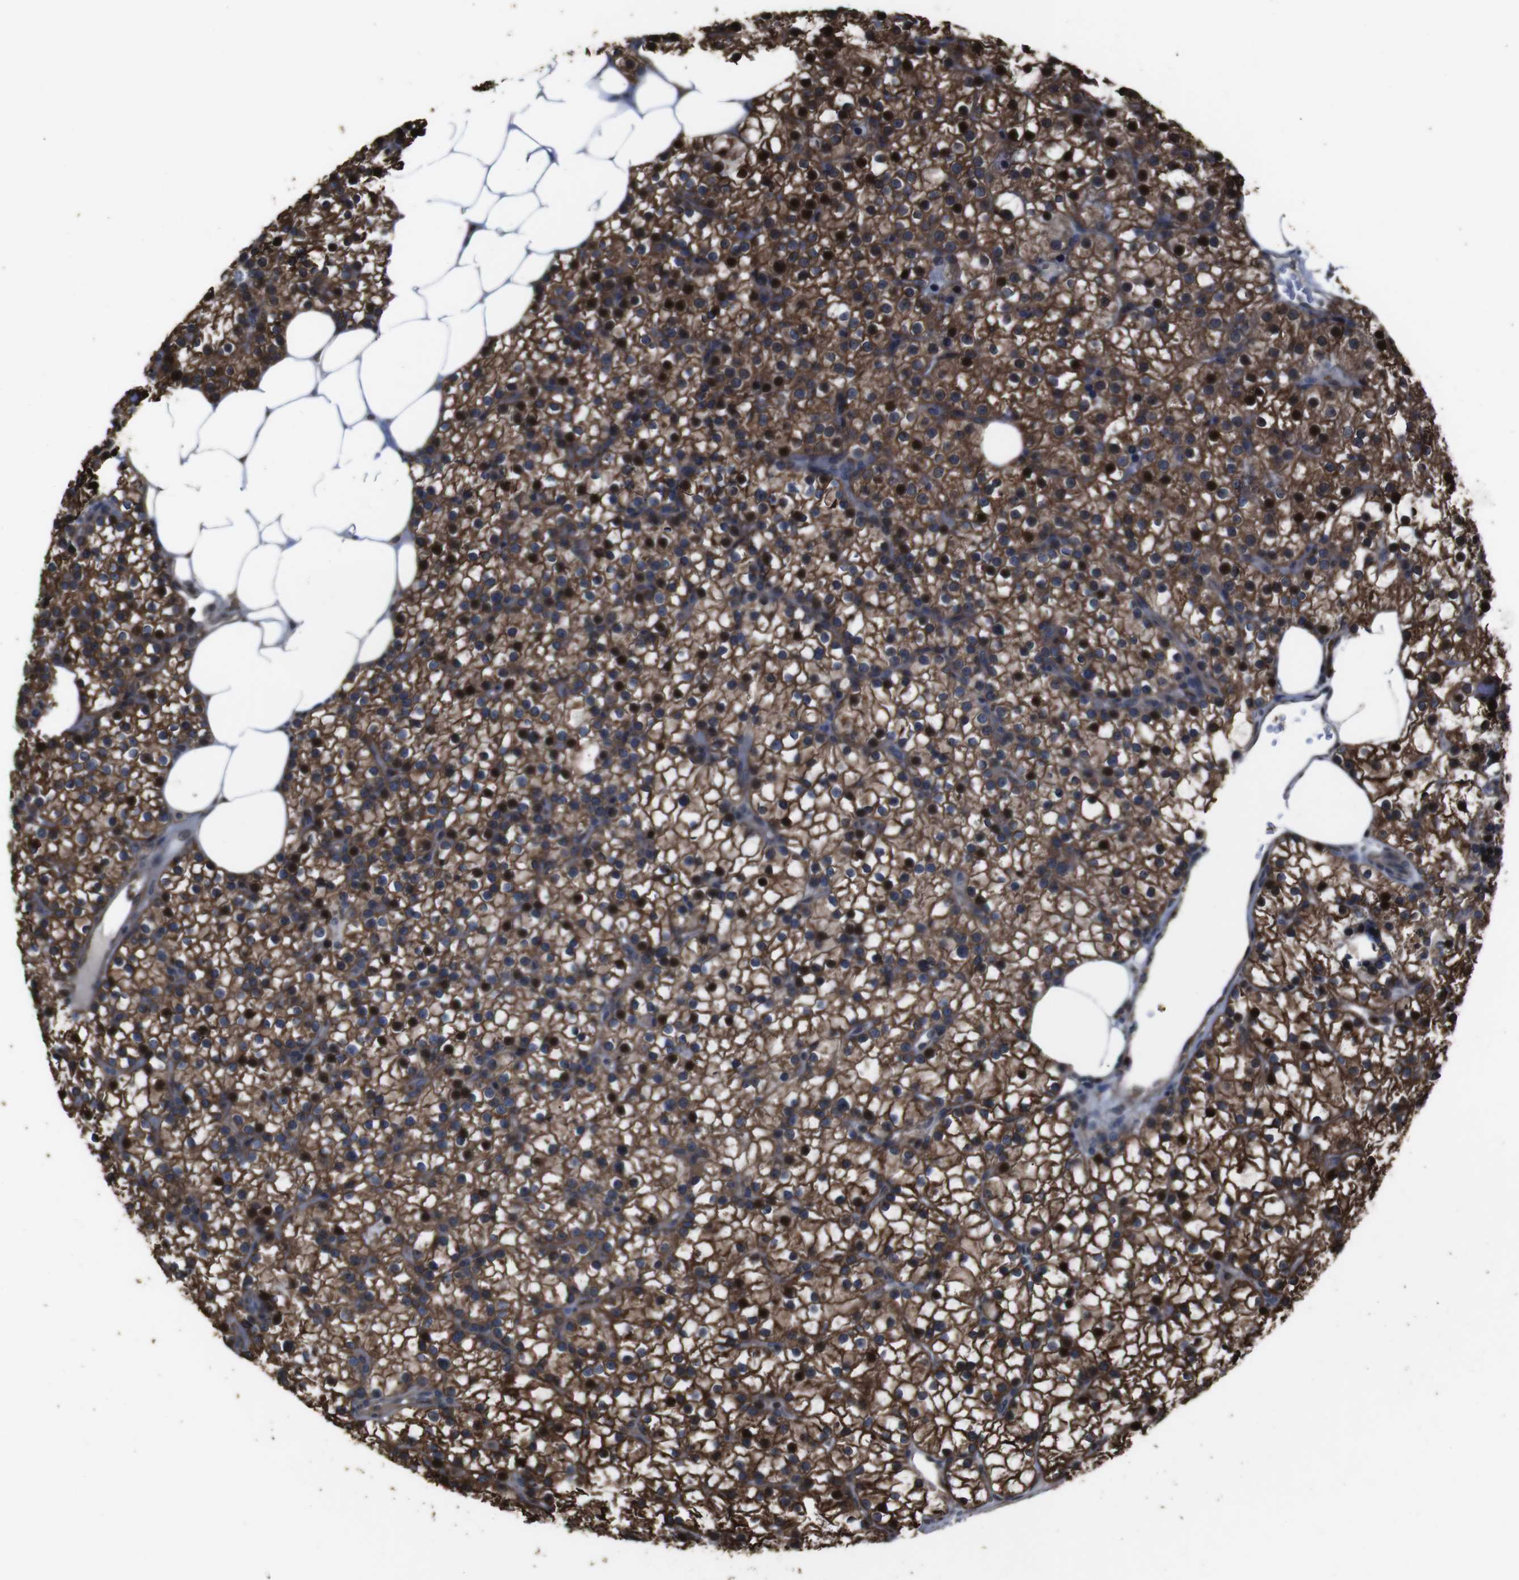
{"staining": {"intensity": "moderate", "quantity": "25%-75%", "location": "cytoplasmic/membranous,nuclear"}, "tissue": "parathyroid gland", "cell_type": "Glandular cells", "image_type": "normal", "snomed": [{"axis": "morphology", "description": "Normal tissue, NOS"}, {"axis": "morphology", "description": "Adenoma, NOS"}, {"axis": "topography", "description": "Parathyroid gland"}], "caption": "Glandular cells reveal medium levels of moderate cytoplasmic/membranous,nuclear positivity in about 25%-75% of cells in unremarkable parathyroid gland.", "gene": "SNN", "patient": {"sex": "female", "age": 70}}